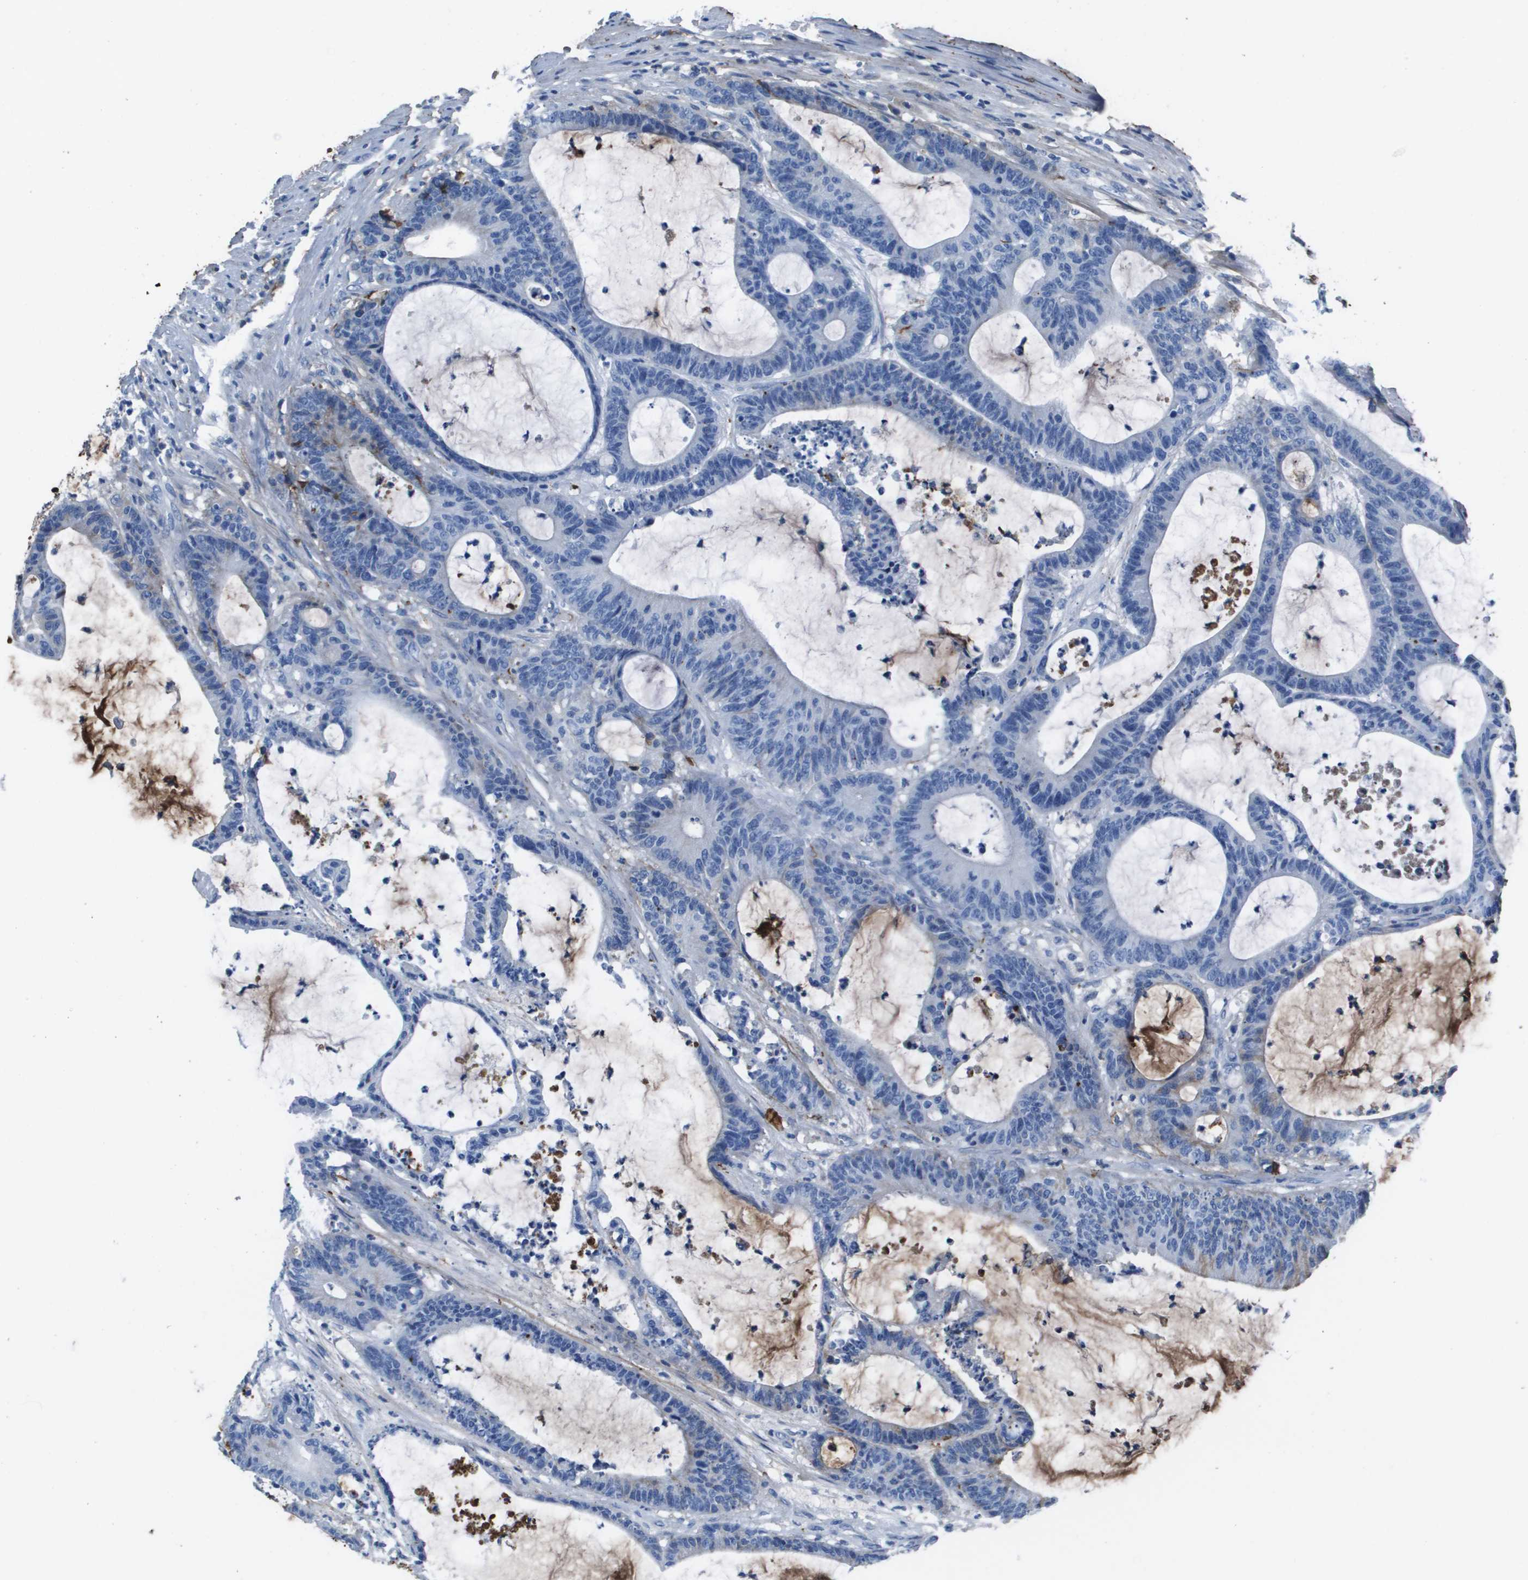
{"staining": {"intensity": "negative", "quantity": "none", "location": "none"}, "tissue": "colorectal cancer", "cell_type": "Tumor cells", "image_type": "cancer", "snomed": [{"axis": "morphology", "description": "Adenocarcinoma, NOS"}, {"axis": "topography", "description": "Colon"}], "caption": "Tumor cells show no significant positivity in colorectal cancer. Nuclei are stained in blue.", "gene": "VTN", "patient": {"sex": "female", "age": 84}}